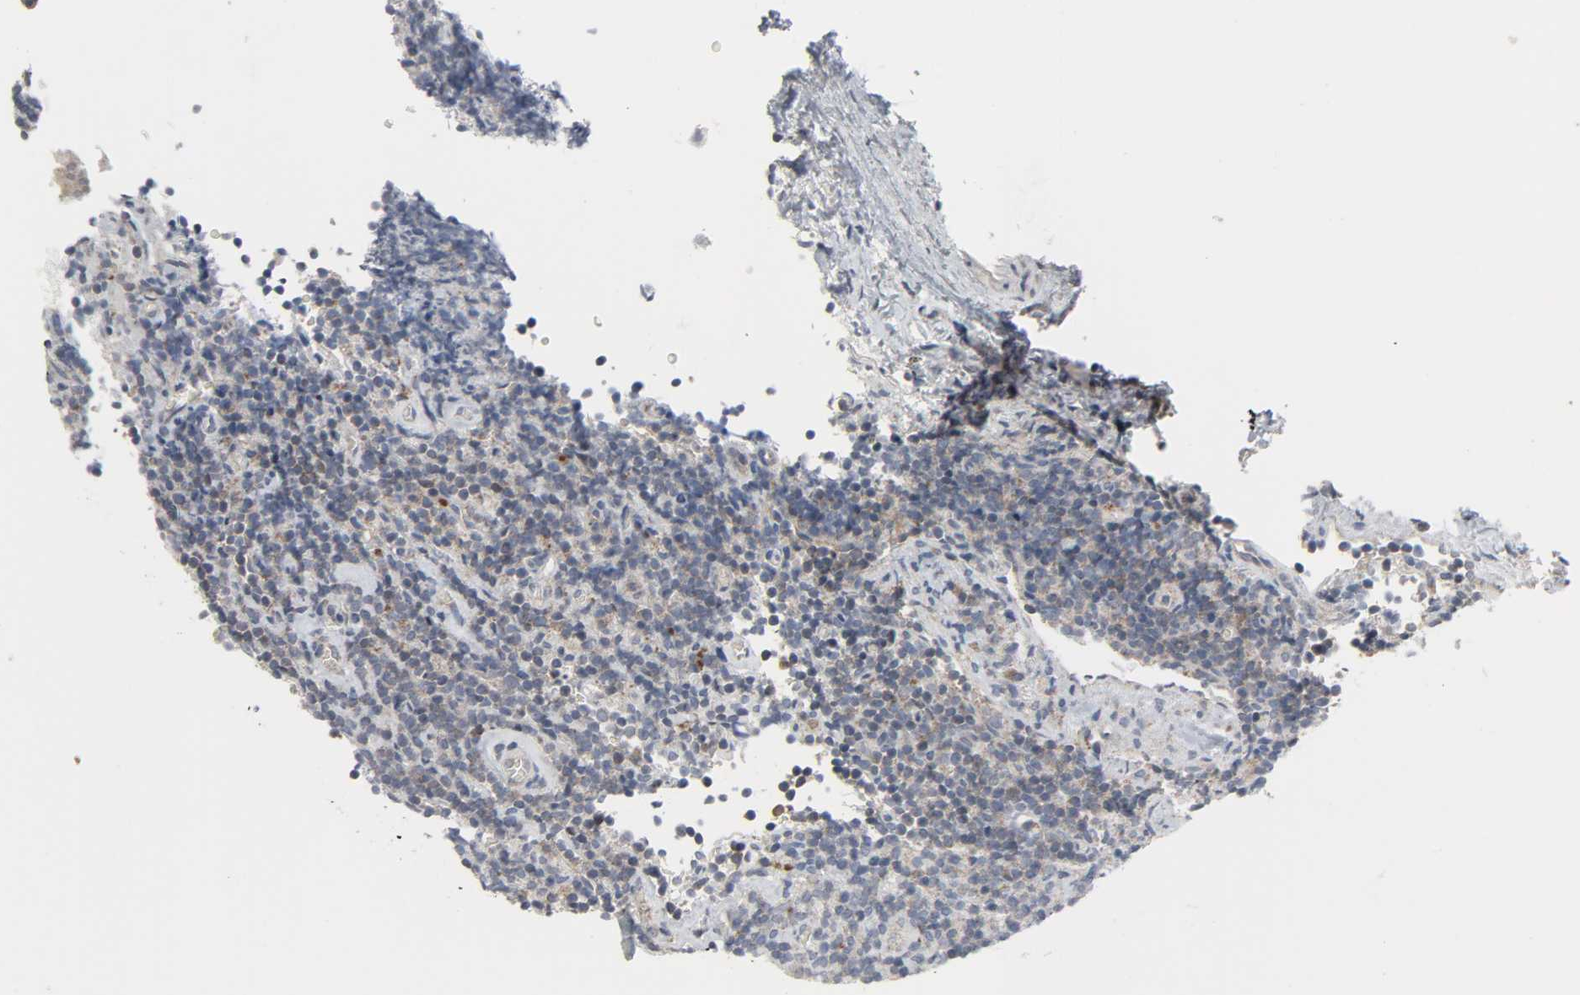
{"staining": {"intensity": "moderate", "quantity": ">75%", "location": "cytoplasmic/membranous"}, "tissue": "lymphoma", "cell_type": "Tumor cells", "image_type": "cancer", "snomed": [{"axis": "morphology", "description": "Malignant lymphoma, non-Hodgkin's type, Low grade"}, {"axis": "topography", "description": "Lymph node"}], "caption": "Immunohistochemistry photomicrograph of neoplastic tissue: human lymphoma stained using IHC demonstrates medium levels of moderate protein expression localized specifically in the cytoplasmic/membranous of tumor cells, appearing as a cytoplasmic/membranous brown color.", "gene": "CLIP1", "patient": {"sex": "male", "age": 70}}